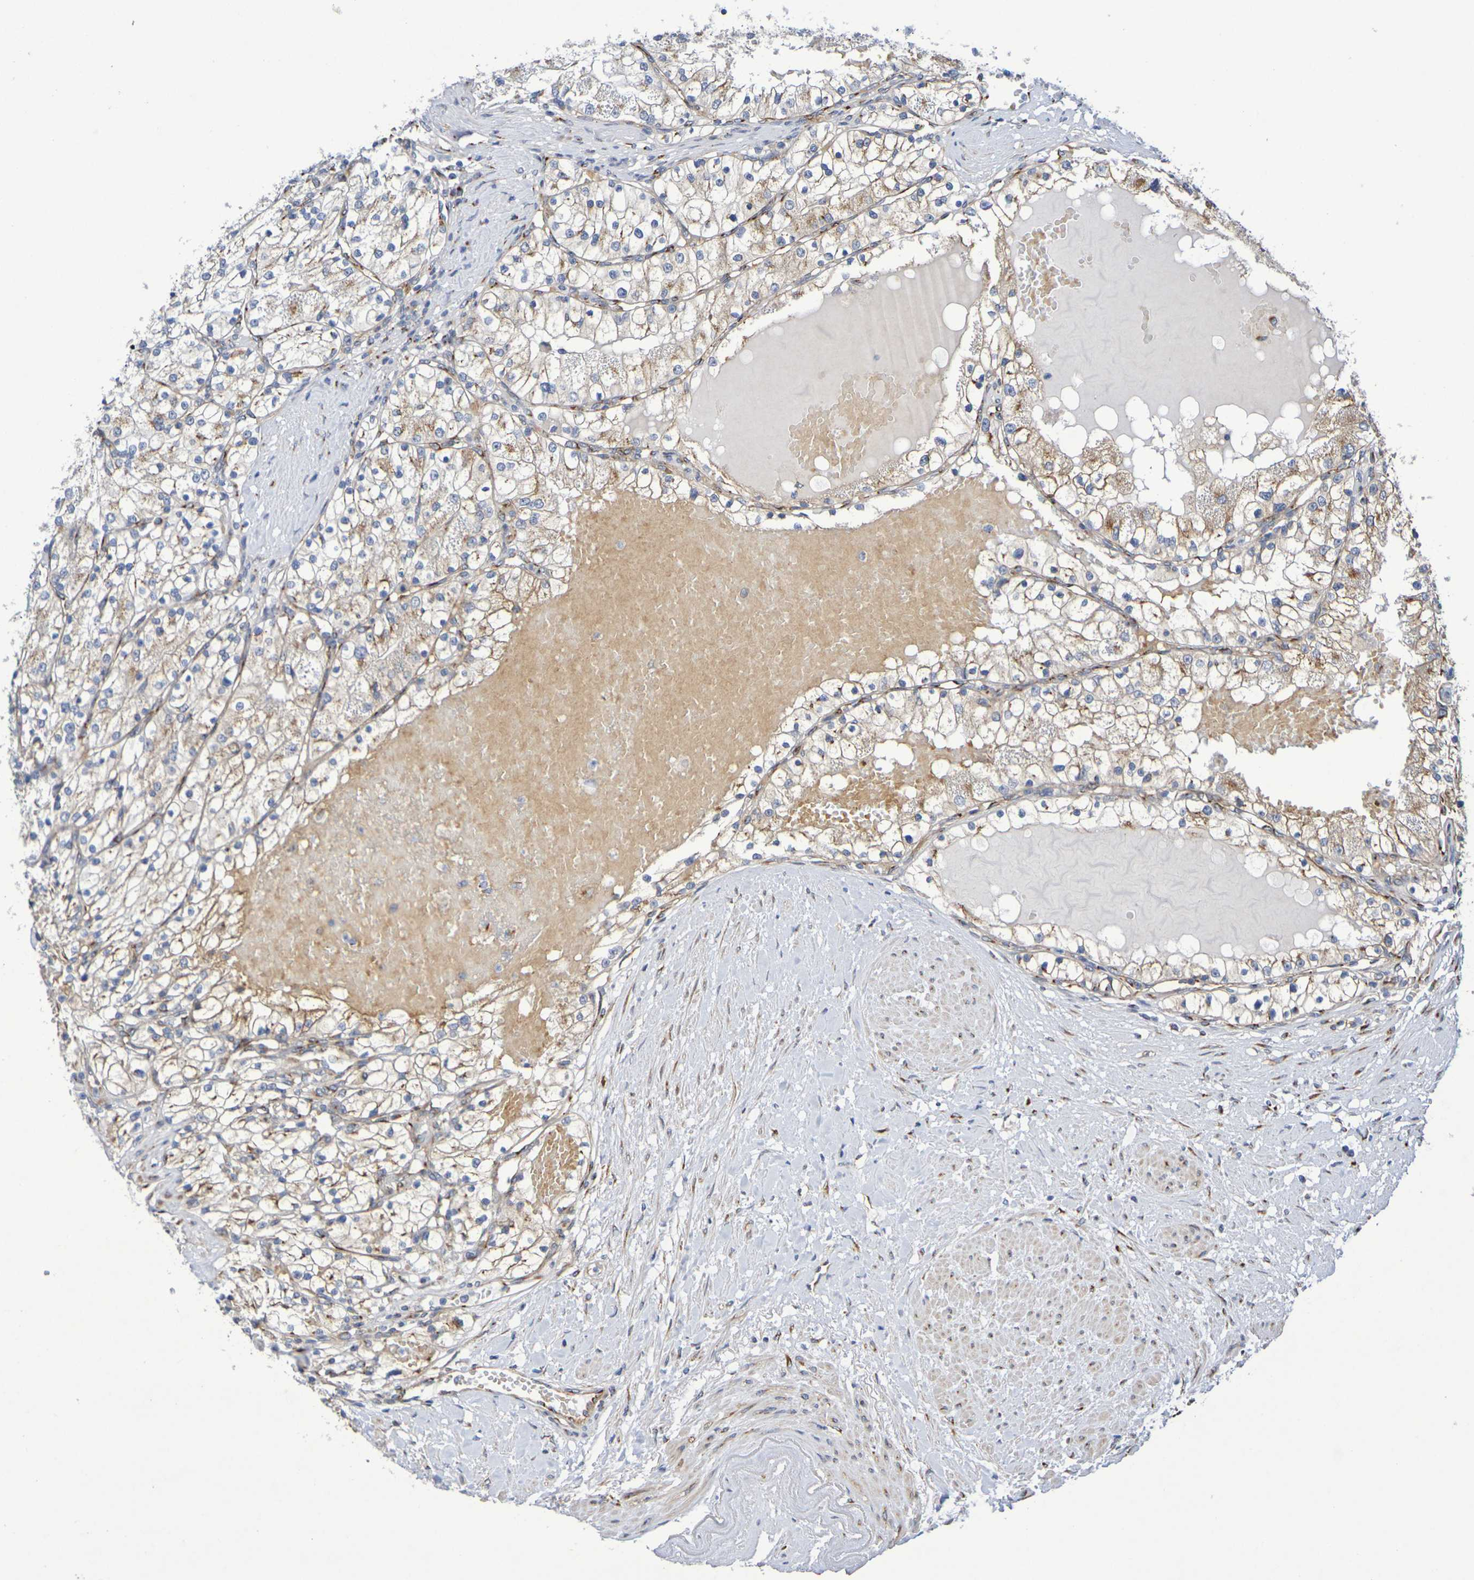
{"staining": {"intensity": "weak", "quantity": ">75%", "location": "cytoplasmic/membranous"}, "tissue": "renal cancer", "cell_type": "Tumor cells", "image_type": "cancer", "snomed": [{"axis": "morphology", "description": "Adenocarcinoma, NOS"}, {"axis": "topography", "description": "Kidney"}], "caption": "A histopathology image of human renal cancer stained for a protein reveals weak cytoplasmic/membranous brown staining in tumor cells. The staining is performed using DAB (3,3'-diaminobenzidine) brown chromogen to label protein expression. The nuclei are counter-stained blue using hematoxylin.", "gene": "DCP2", "patient": {"sex": "male", "age": 68}}